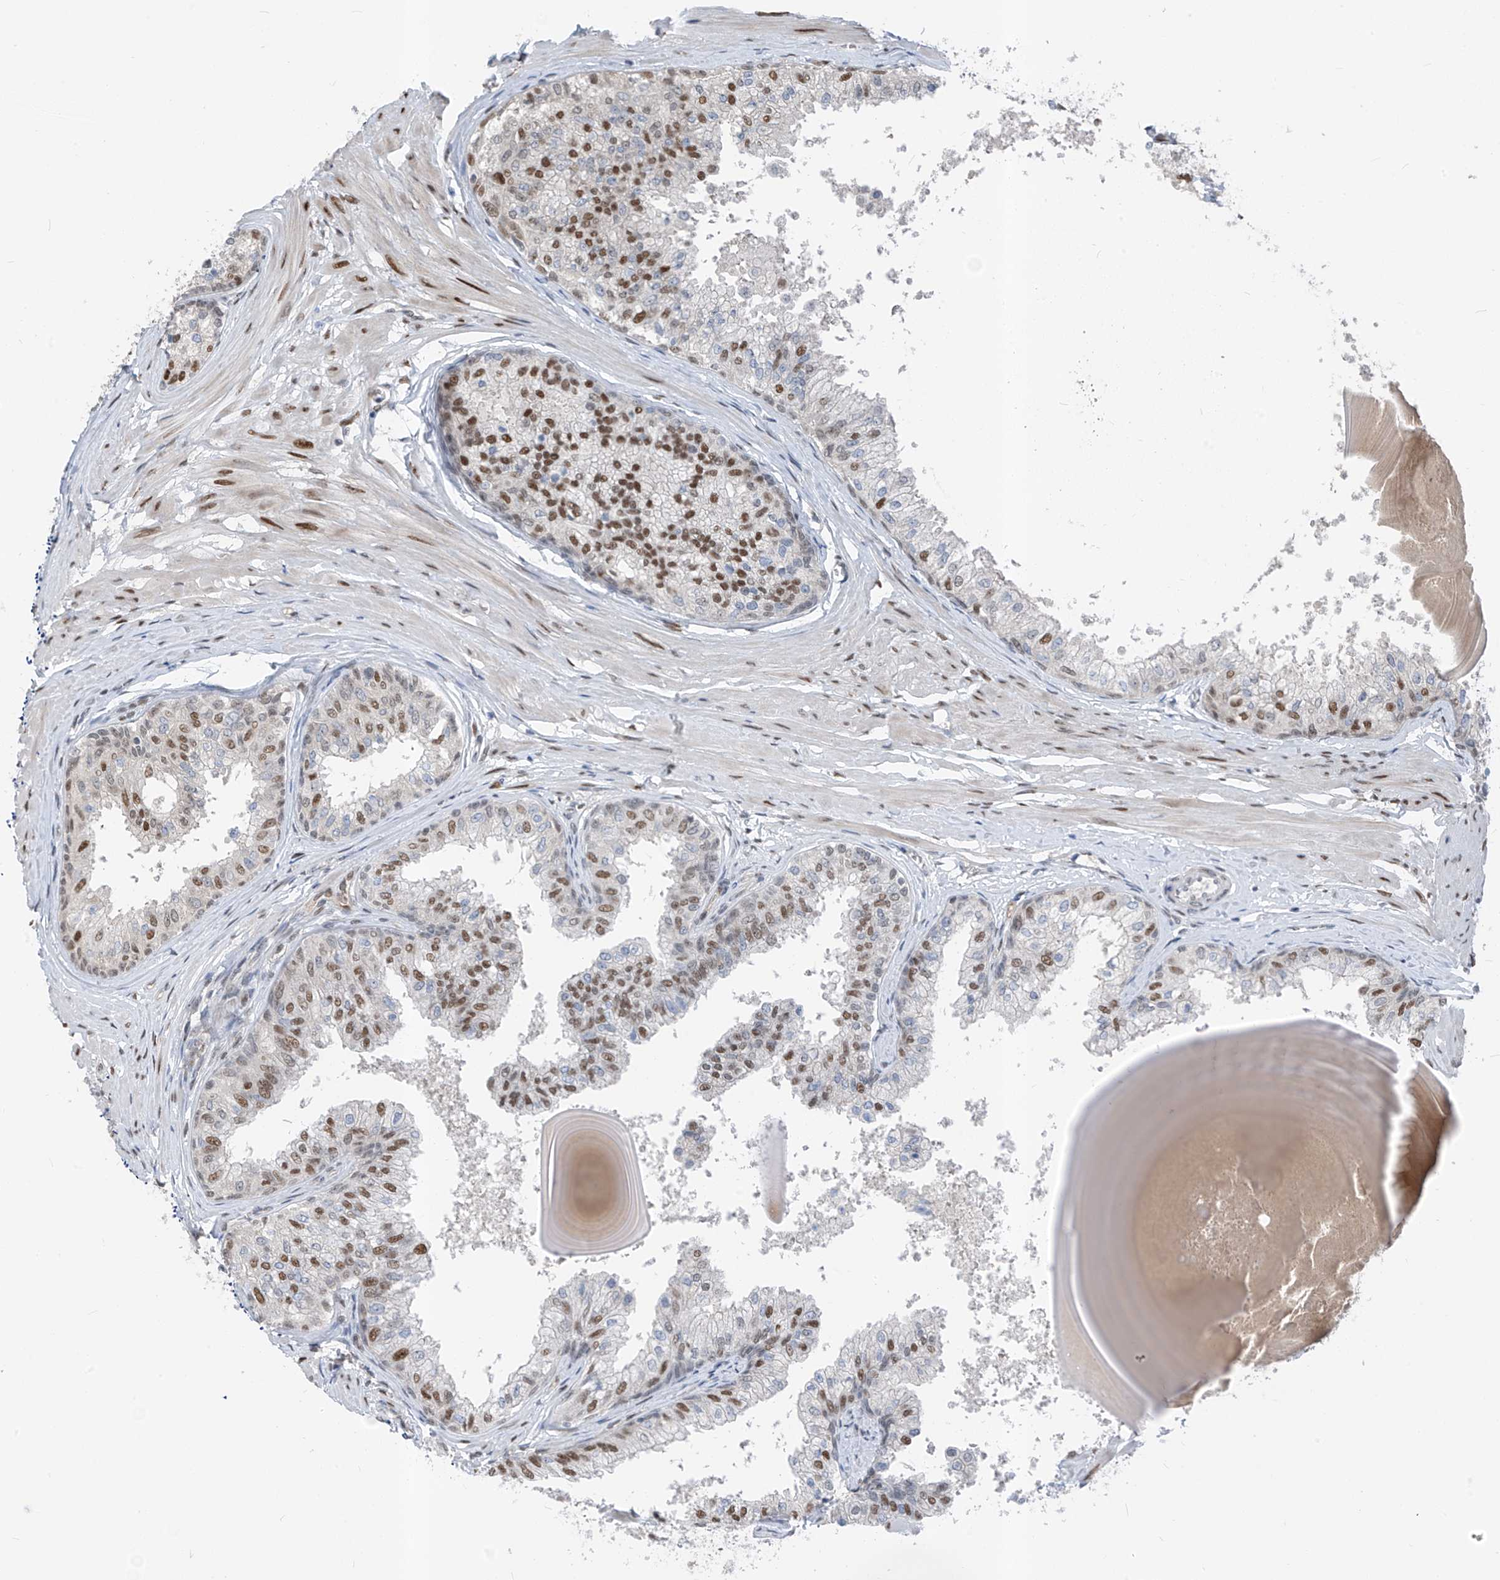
{"staining": {"intensity": "moderate", "quantity": "25%-75%", "location": "nuclear"}, "tissue": "prostate", "cell_type": "Glandular cells", "image_type": "normal", "snomed": [{"axis": "morphology", "description": "Normal tissue, NOS"}, {"axis": "topography", "description": "Prostate"}], "caption": "A high-resolution image shows immunohistochemistry staining of benign prostate, which exhibits moderate nuclear expression in approximately 25%-75% of glandular cells. Nuclei are stained in blue.", "gene": "RBP7", "patient": {"sex": "male", "age": 48}}